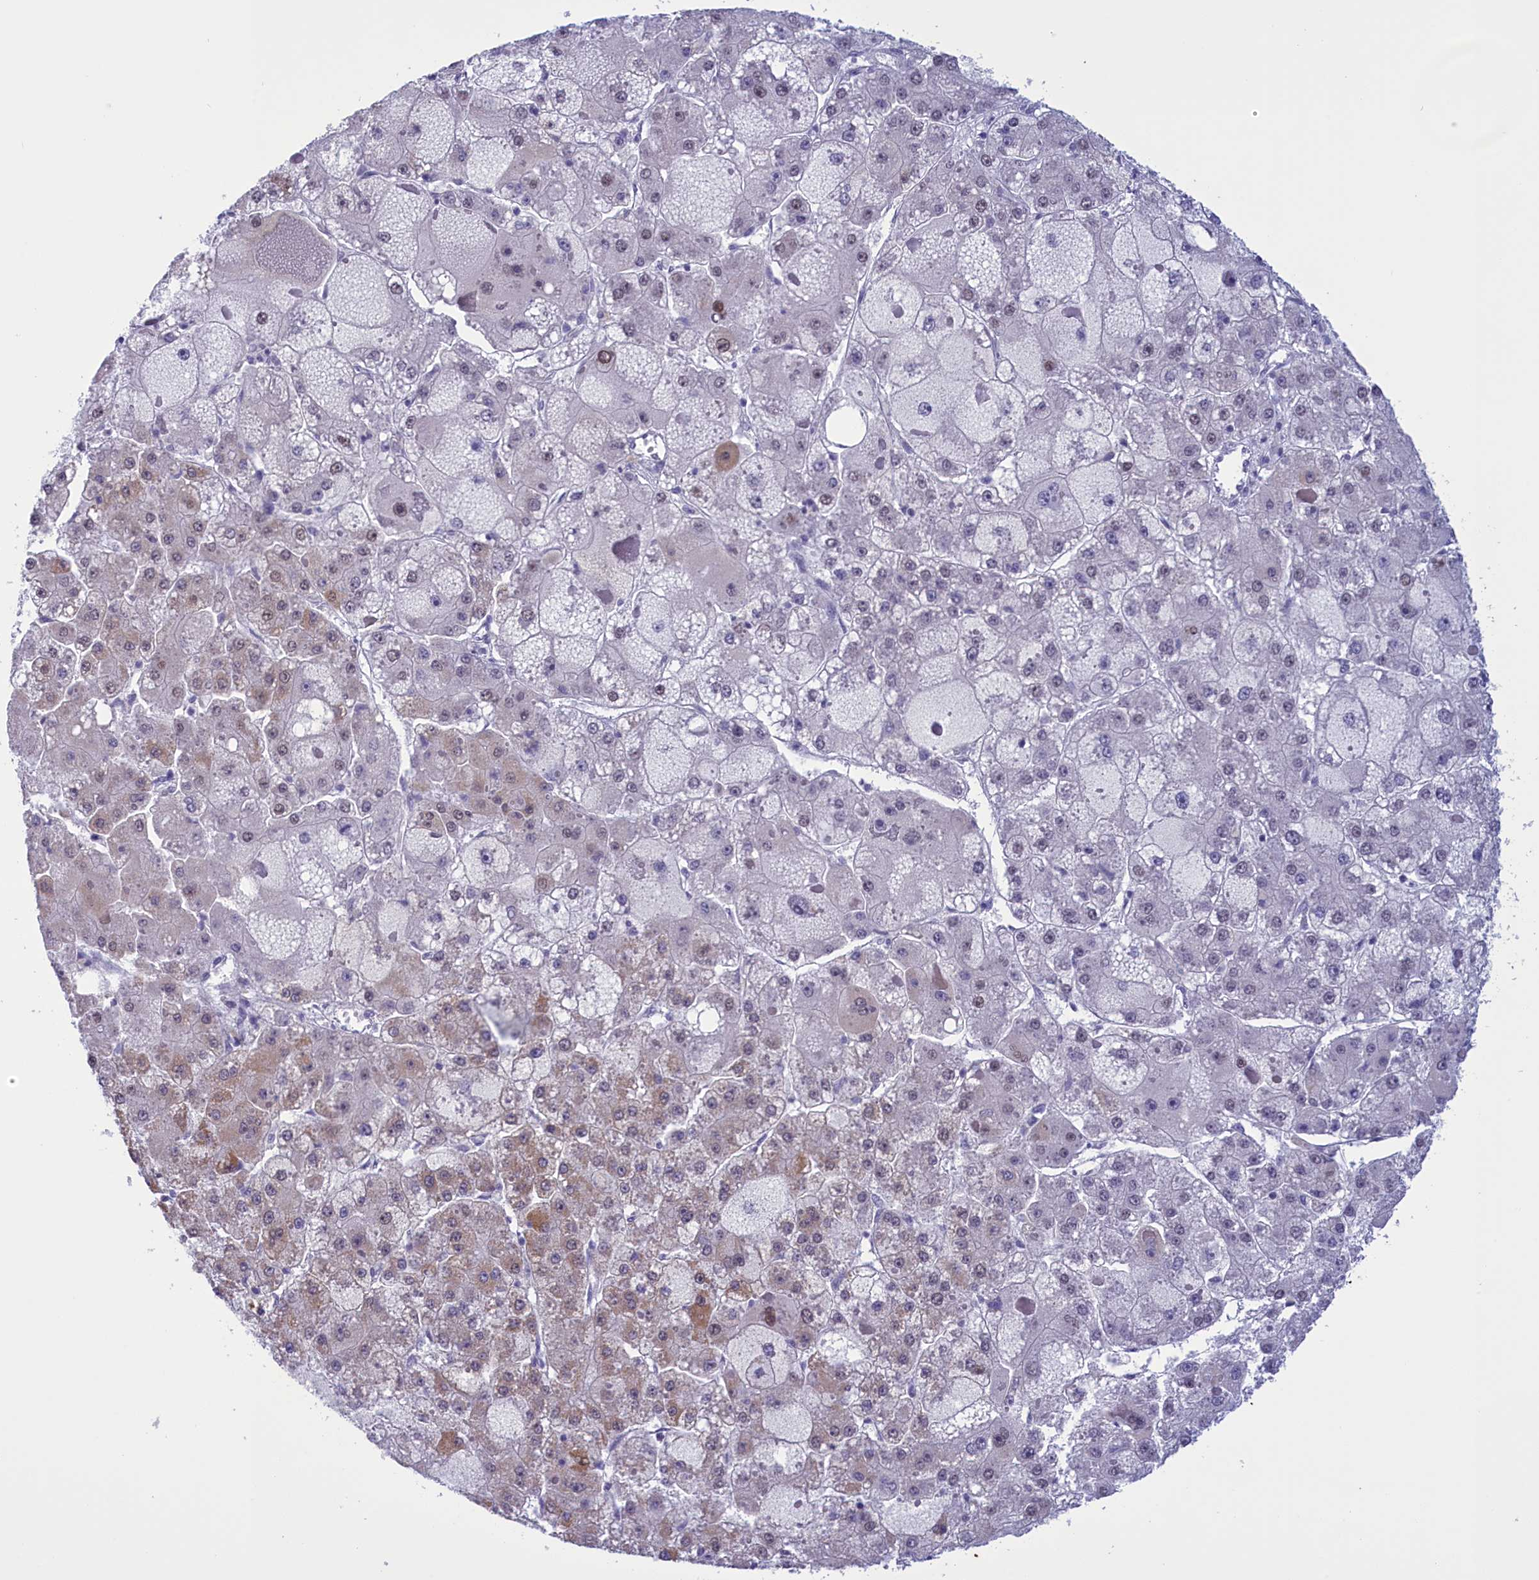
{"staining": {"intensity": "weak", "quantity": "<25%", "location": "cytoplasmic/membranous,nuclear"}, "tissue": "liver cancer", "cell_type": "Tumor cells", "image_type": "cancer", "snomed": [{"axis": "morphology", "description": "Carcinoma, Hepatocellular, NOS"}, {"axis": "topography", "description": "Liver"}], "caption": "The photomicrograph reveals no staining of tumor cells in liver cancer (hepatocellular carcinoma). (DAB immunohistochemistry, high magnification).", "gene": "ELOA2", "patient": {"sex": "female", "age": 73}}